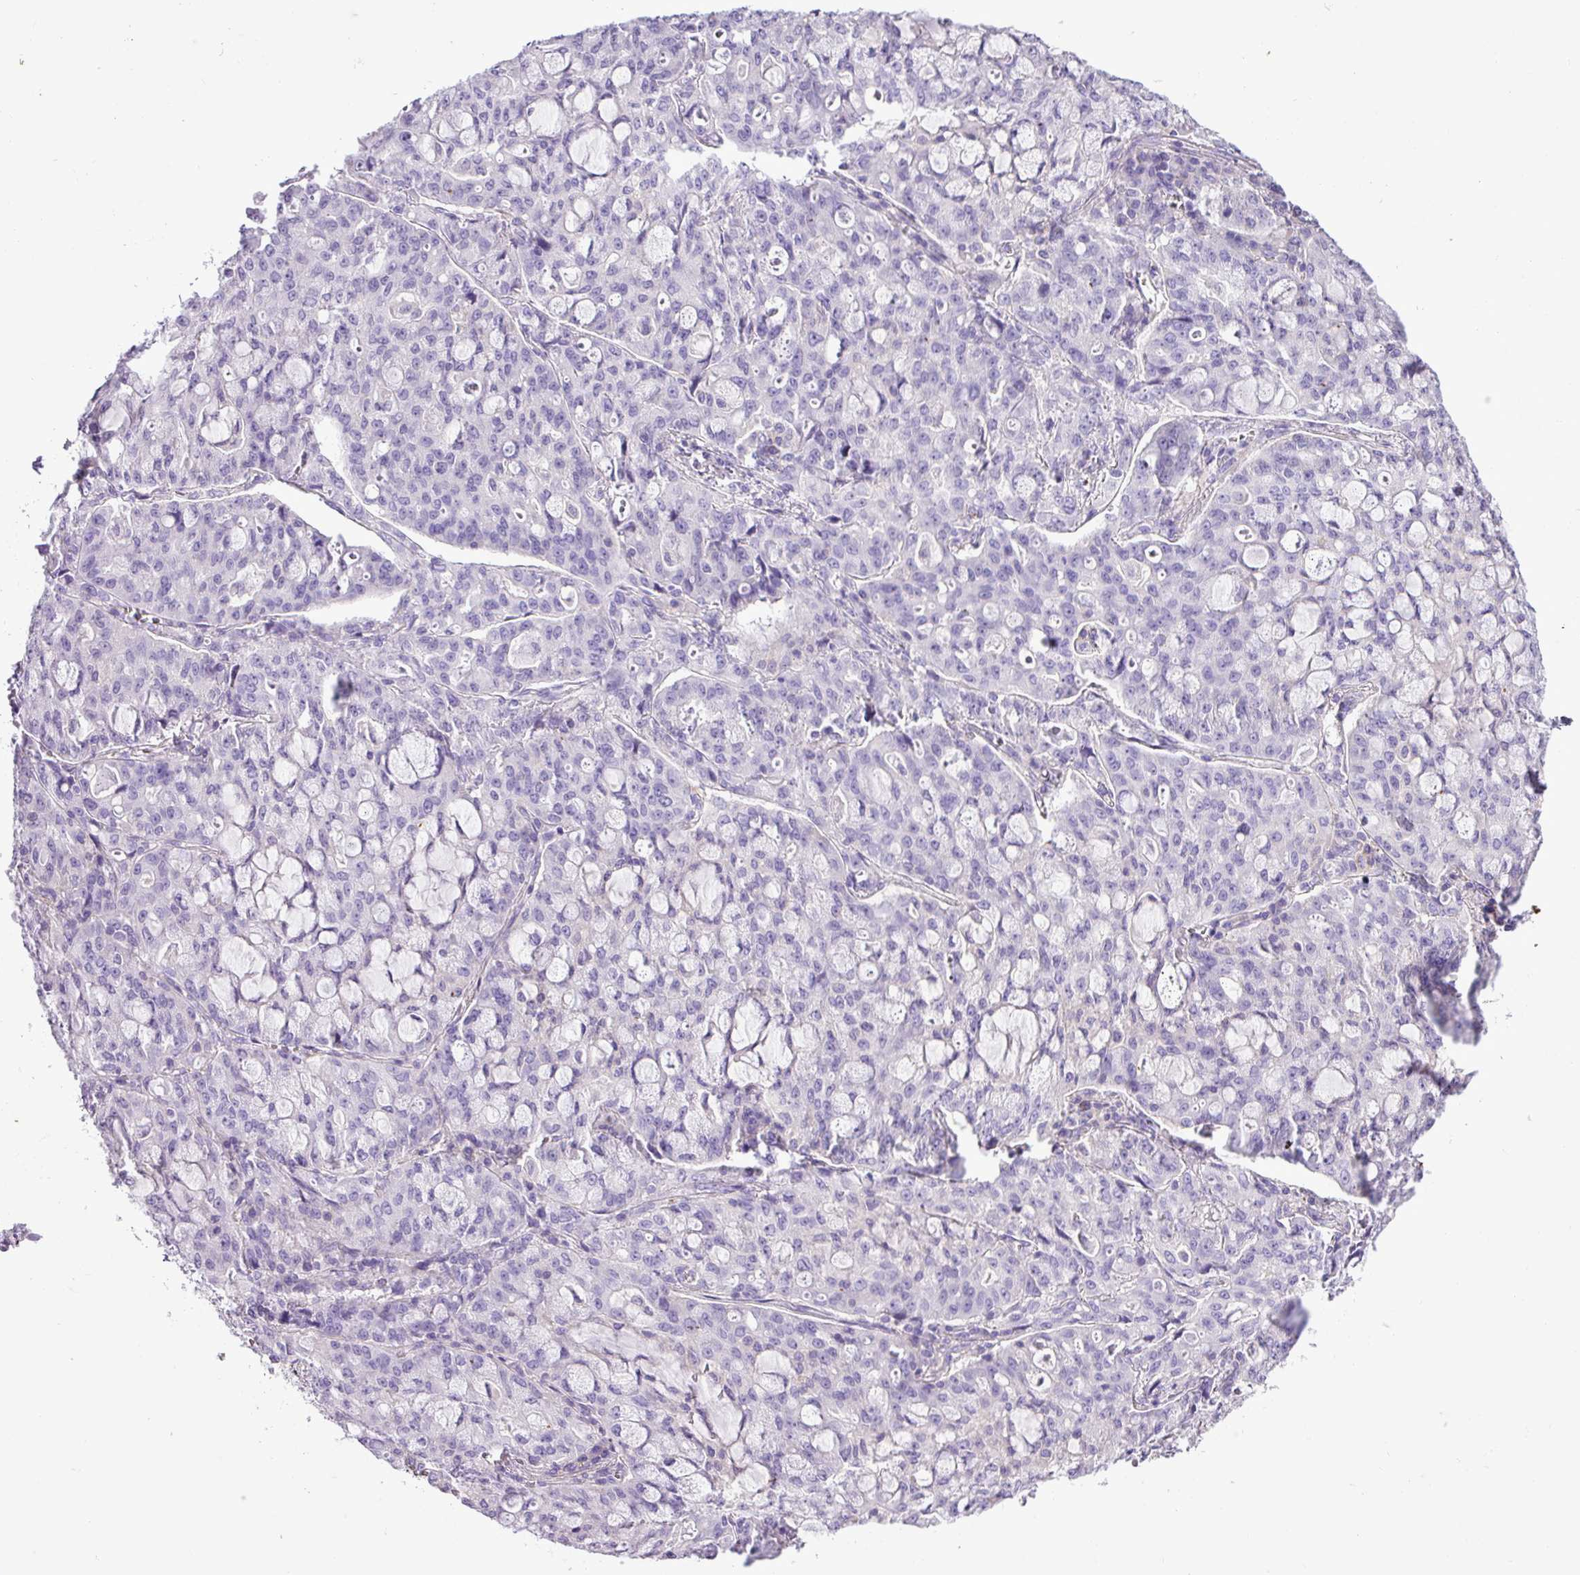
{"staining": {"intensity": "negative", "quantity": "none", "location": "none"}, "tissue": "lung cancer", "cell_type": "Tumor cells", "image_type": "cancer", "snomed": [{"axis": "morphology", "description": "Adenocarcinoma, NOS"}, {"axis": "topography", "description": "Lung"}], "caption": "The immunohistochemistry photomicrograph has no significant staining in tumor cells of lung adenocarcinoma tissue. (DAB (3,3'-diaminobenzidine) immunohistochemistry with hematoxylin counter stain).", "gene": "ZNF334", "patient": {"sex": "female", "age": 44}}